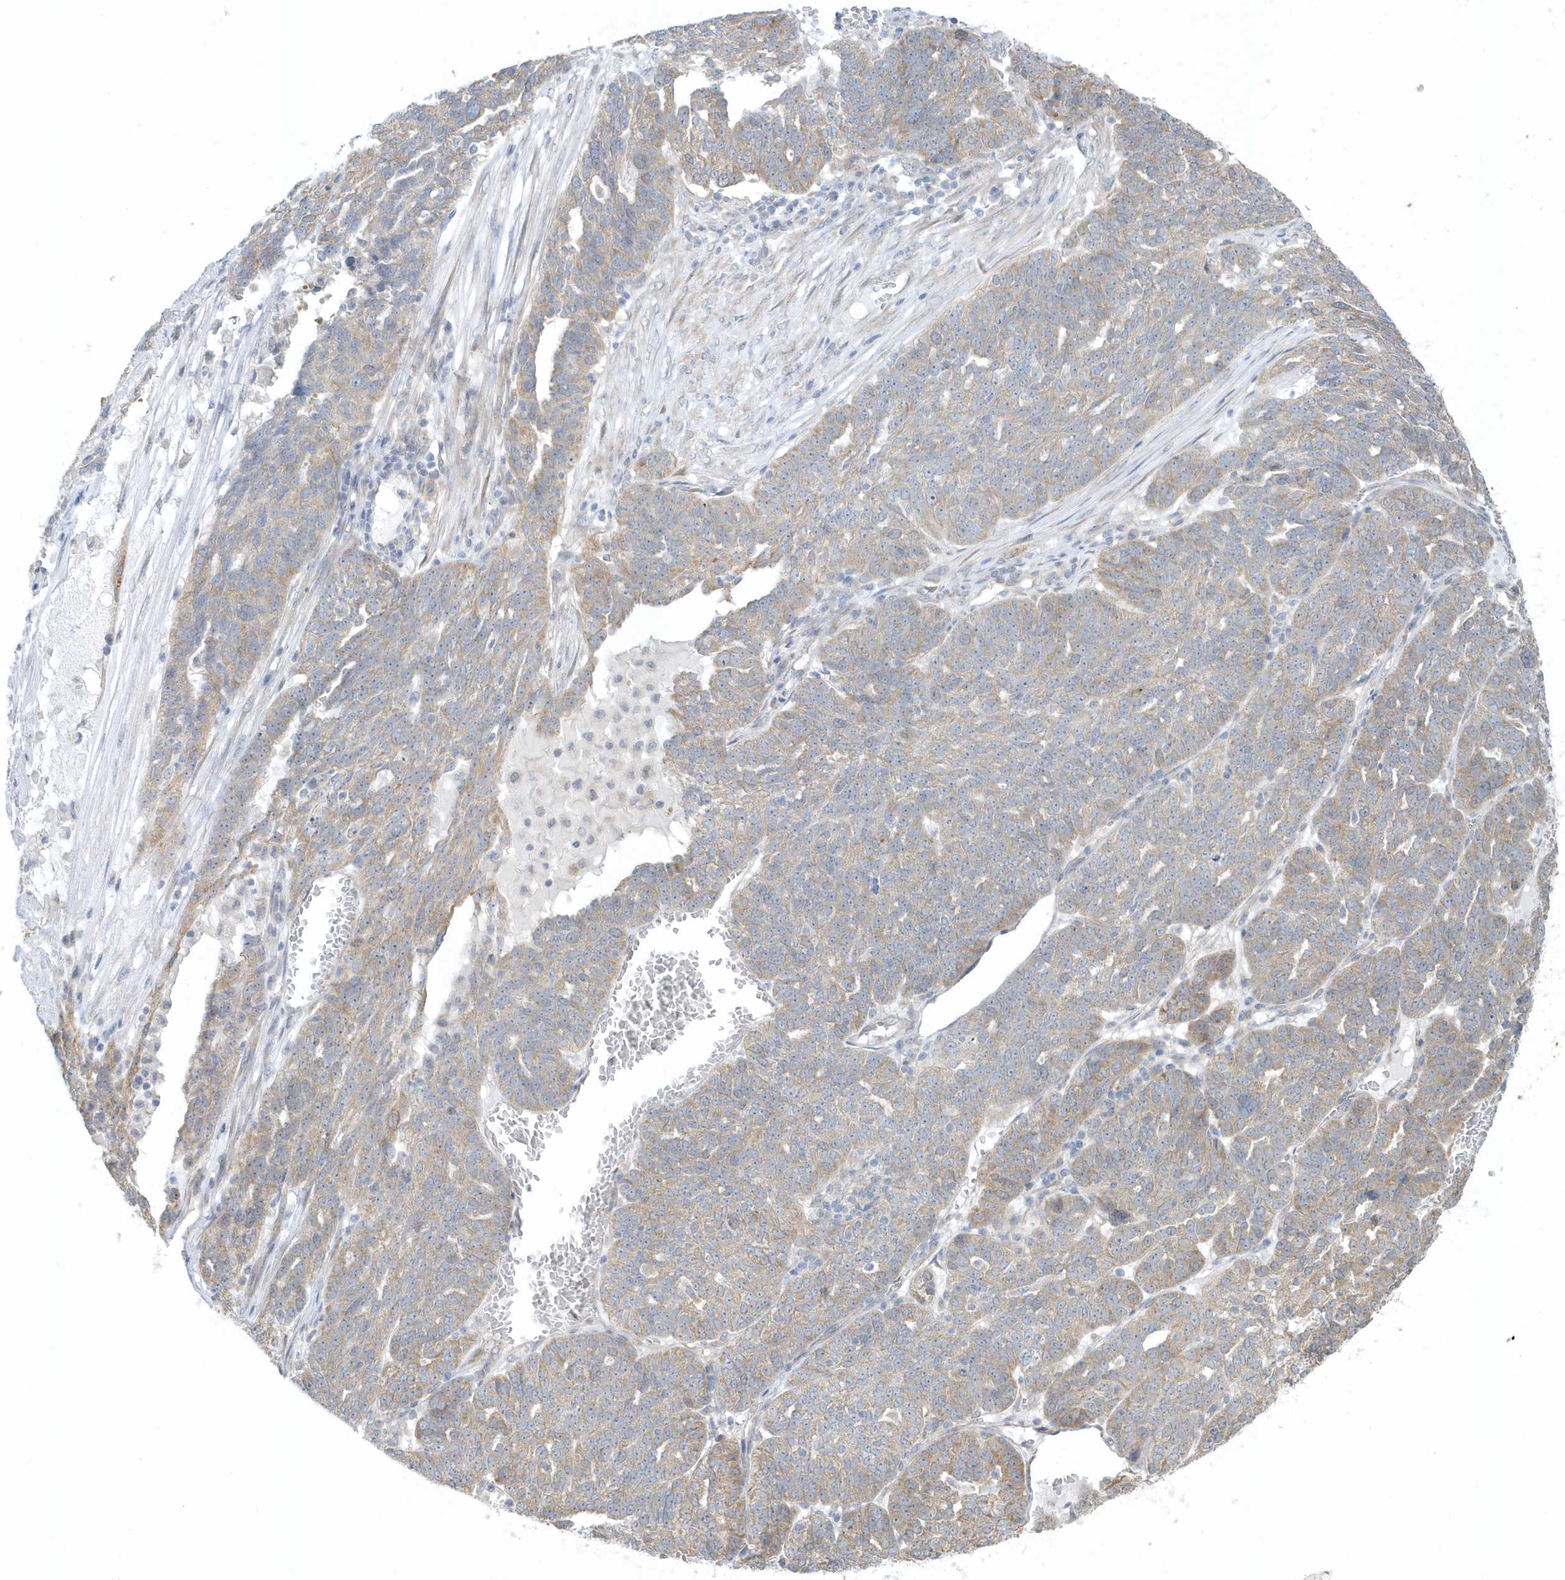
{"staining": {"intensity": "weak", "quantity": "25%-75%", "location": "cytoplasmic/membranous"}, "tissue": "ovarian cancer", "cell_type": "Tumor cells", "image_type": "cancer", "snomed": [{"axis": "morphology", "description": "Cystadenocarcinoma, serous, NOS"}, {"axis": "topography", "description": "Ovary"}], "caption": "Brown immunohistochemical staining in serous cystadenocarcinoma (ovarian) shows weak cytoplasmic/membranous expression in approximately 25%-75% of tumor cells. (DAB IHC with brightfield microscopy, high magnification).", "gene": "SCN3A", "patient": {"sex": "female", "age": 59}}